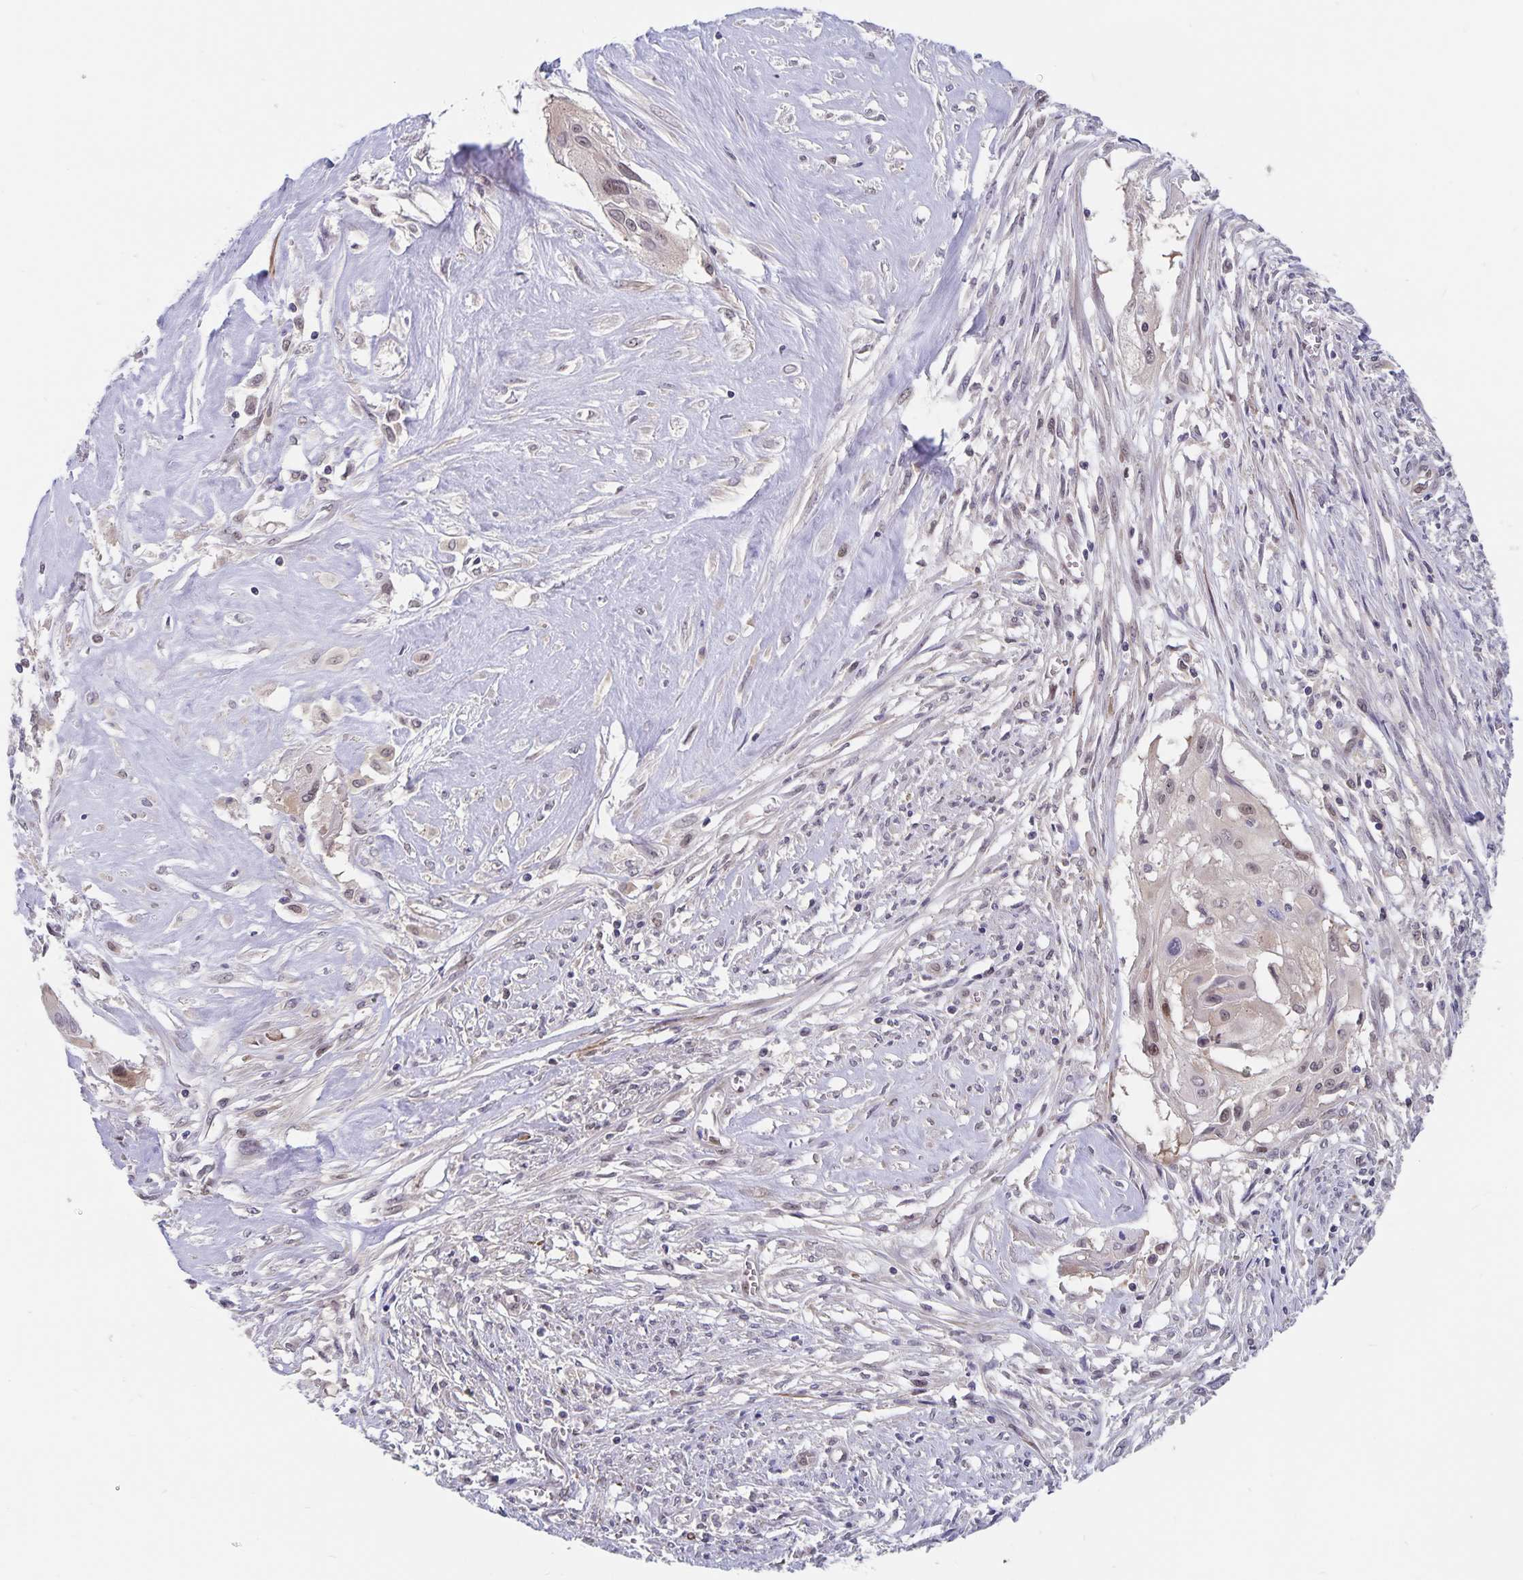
{"staining": {"intensity": "weak", "quantity": "<25%", "location": "nuclear"}, "tissue": "cervical cancer", "cell_type": "Tumor cells", "image_type": "cancer", "snomed": [{"axis": "morphology", "description": "Squamous cell carcinoma, NOS"}, {"axis": "topography", "description": "Cervix"}], "caption": "Cervical cancer was stained to show a protein in brown. There is no significant positivity in tumor cells. (DAB immunohistochemistry visualized using brightfield microscopy, high magnification).", "gene": "BAG6", "patient": {"sex": "female", "age": 49}}